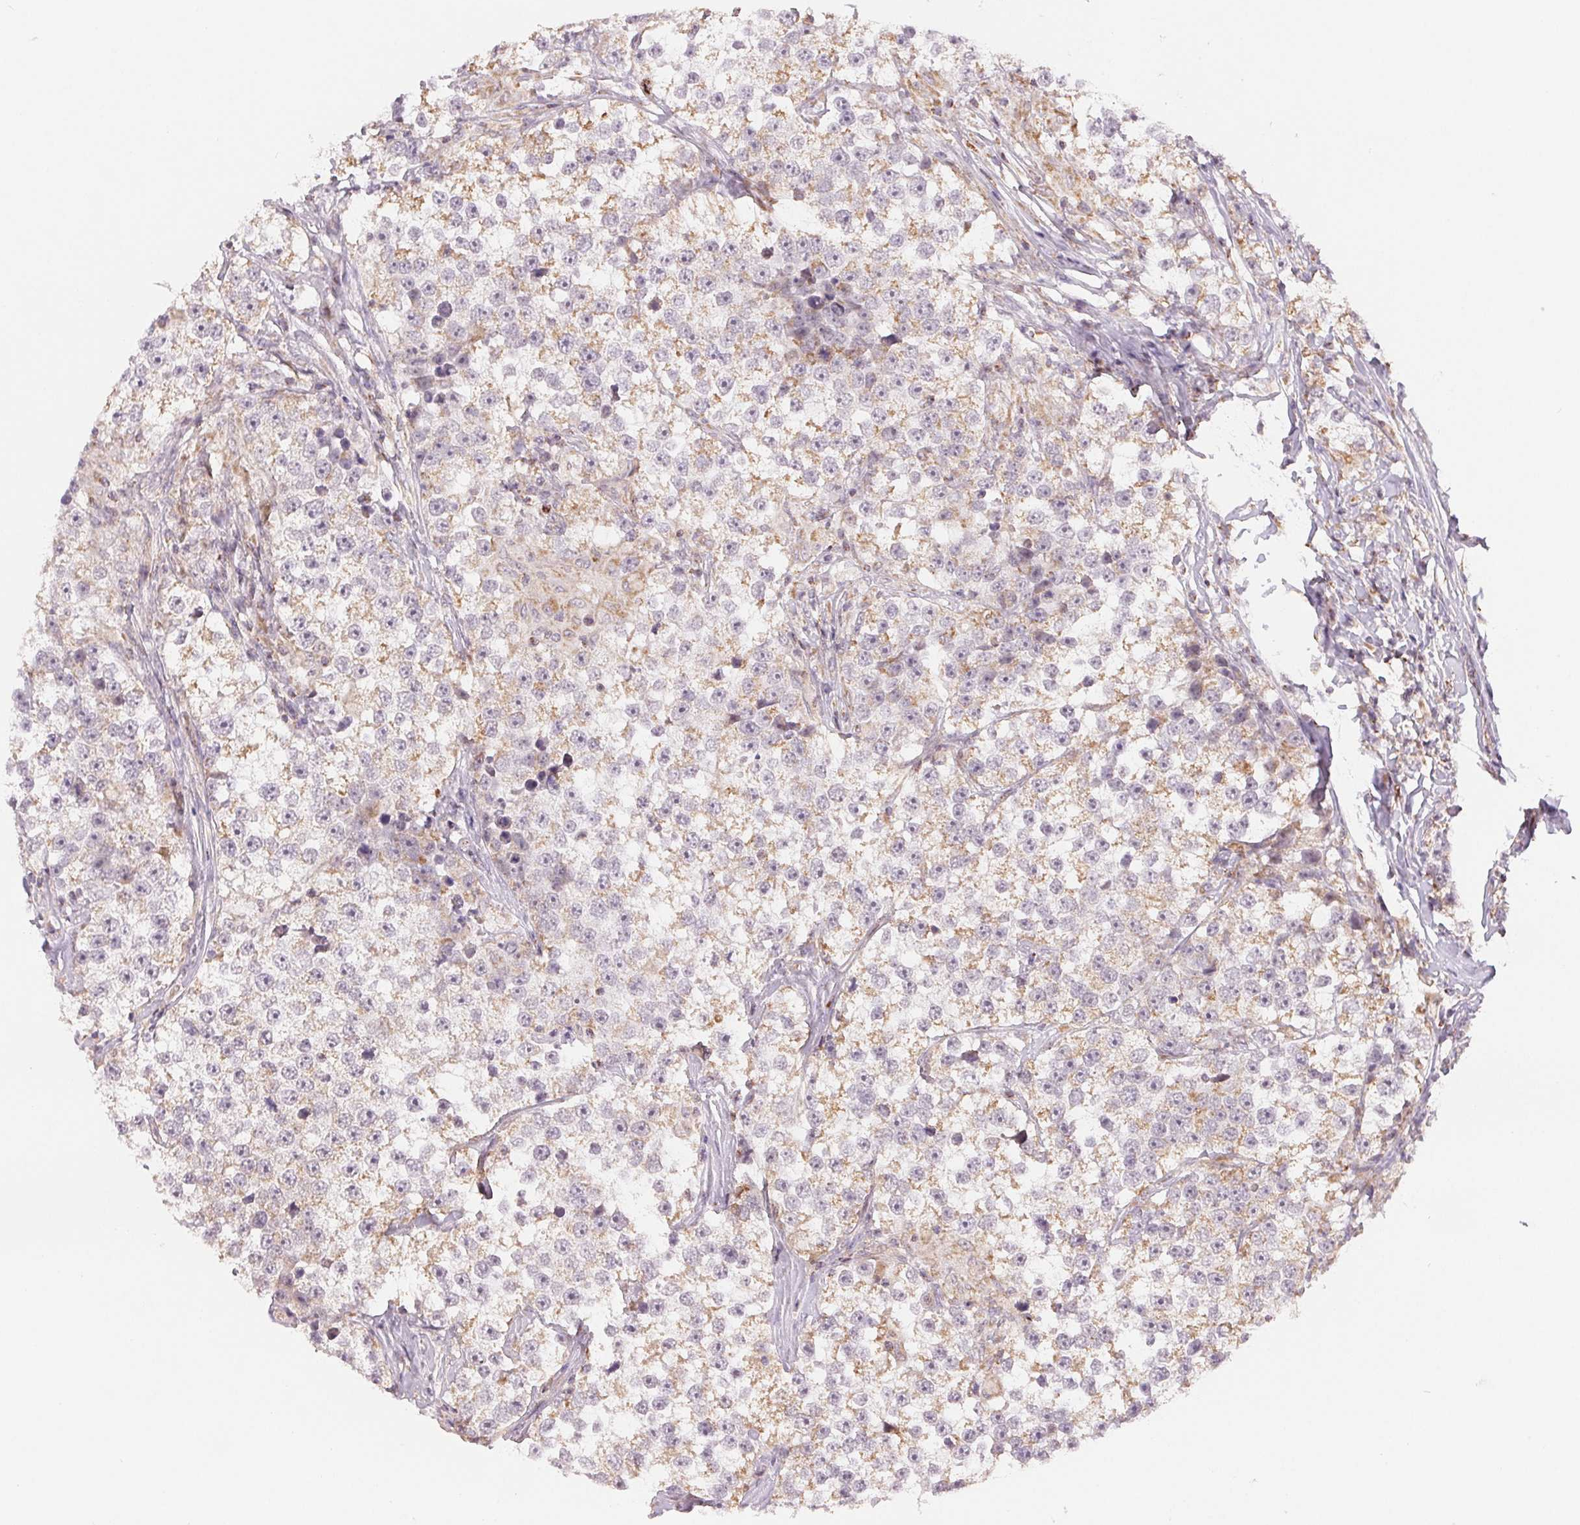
{"staining": {"intensity": "weak", "quantity": "25%-75%", "location": "cytoplasmic/membranous"}, "tissue": "testis cancer", "cell_type": "Tumor cells", "image_type": "cancer", "snomed": [{"axis": "morphology", "description": "Seminoma, NOS"}, {"axis": "topography", "description": "Testis"}], "caption": "Protein expression by IHC demonstrates weak cytoplasmic/membranous positivity in approximately 25%-75% of tumor cells in seminoma (testis).", "gene": "HINT2", "patient": {"sex": "male", "age": 46}}